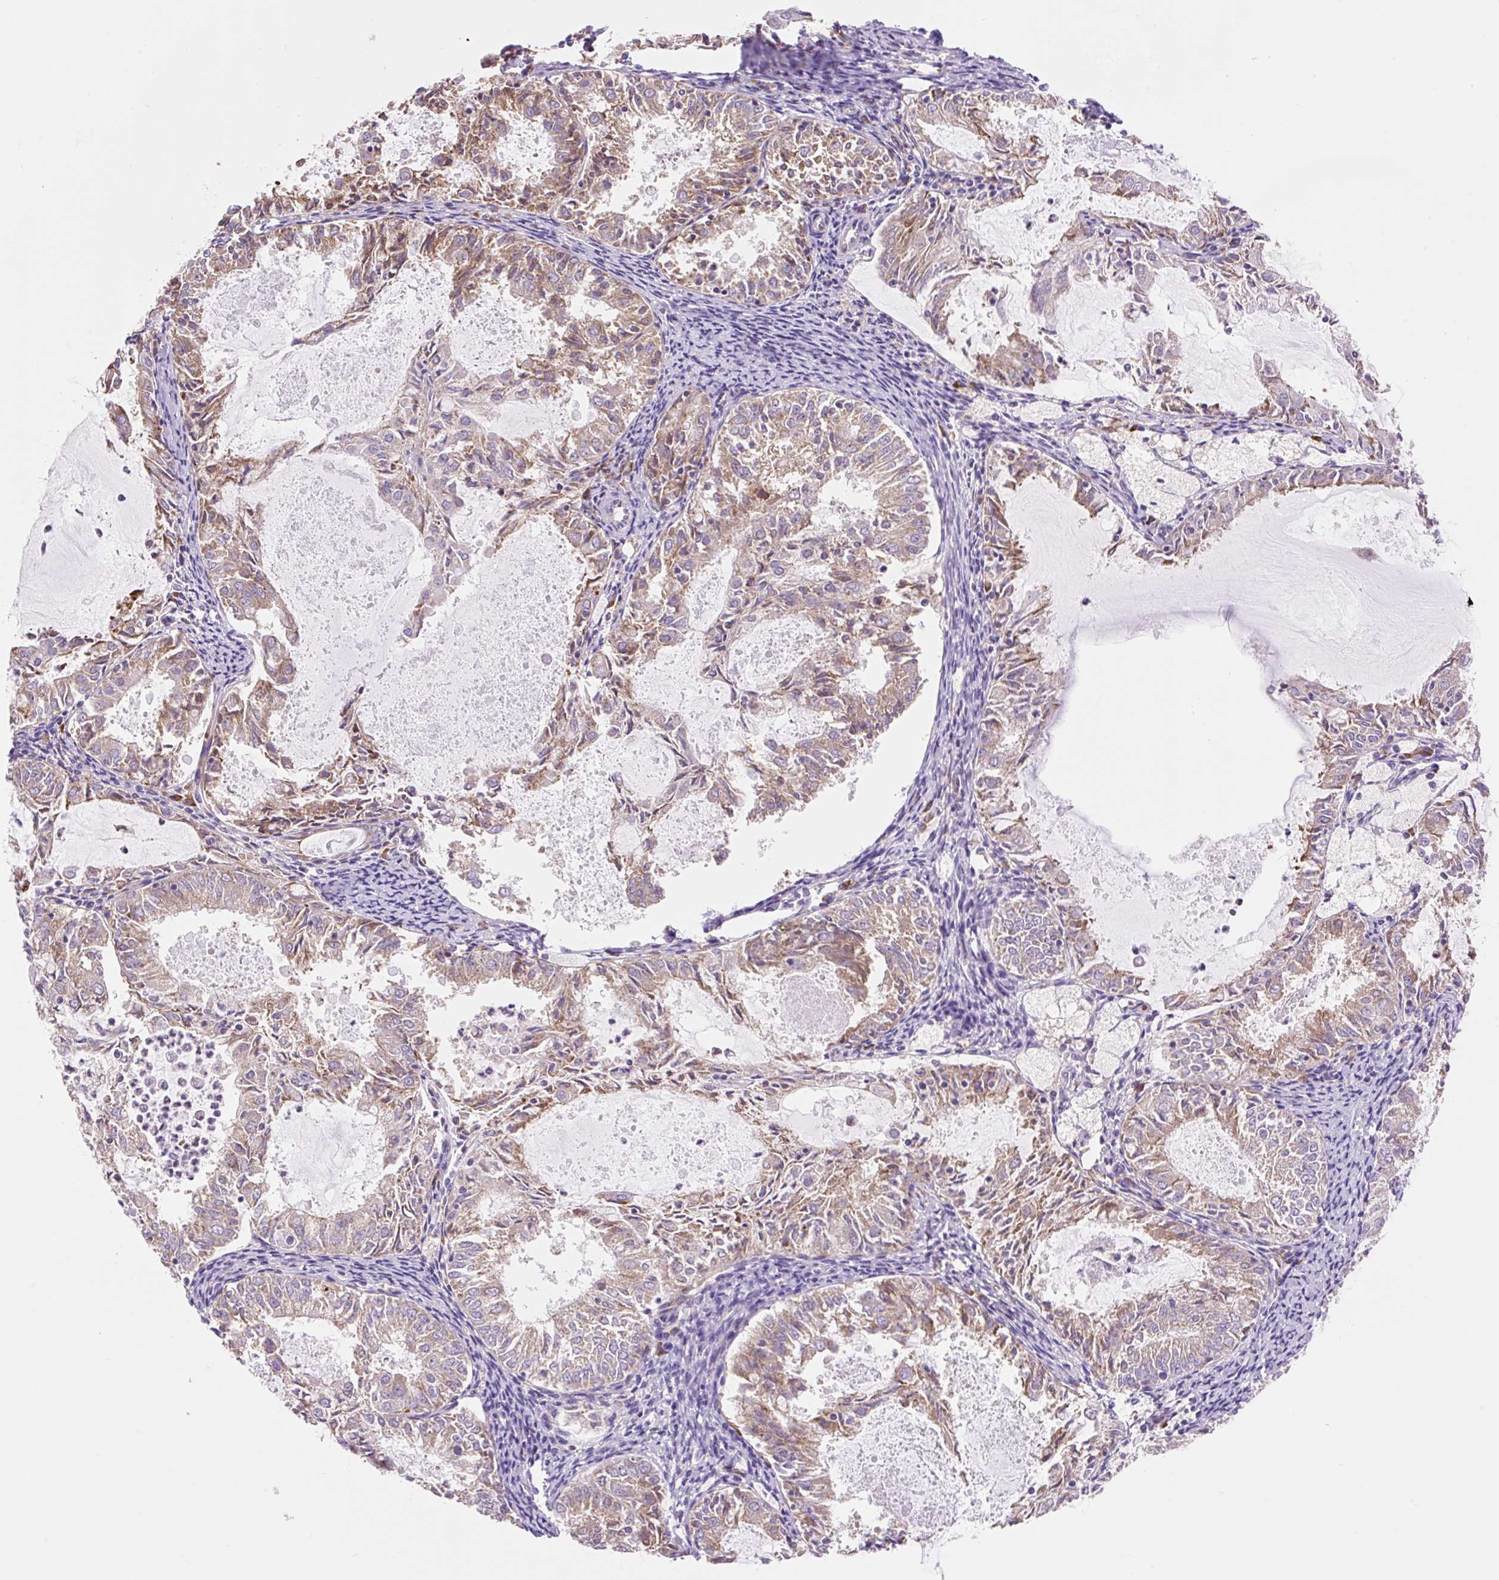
{"staining": {"intensity": "moderate", "quantity": ">75%", "location": "cytoplasmic/membranous"}, "tissue": "endometrial cancer", "cell_type": "Tumor cells", "image_type": "cancer", "snomed": [{"axis": "morphology", "description": "Adenocarcinoma, NOS"}, {"axis": "topography", "description": "Endometrium"}], "caption": "Protein expression analysis of human endometrial cancer reveals moderate cytoplasmic/membranous staining in approximately >75% of tumor cells. The staining was performed using DAB (3,3'-diaminobenzidine), with brown indicating positive protein expression. Nuclei are stained blue with hematoxylin.", "gene": "GPR45", "patient": {"sex": "female", "age": 57}}